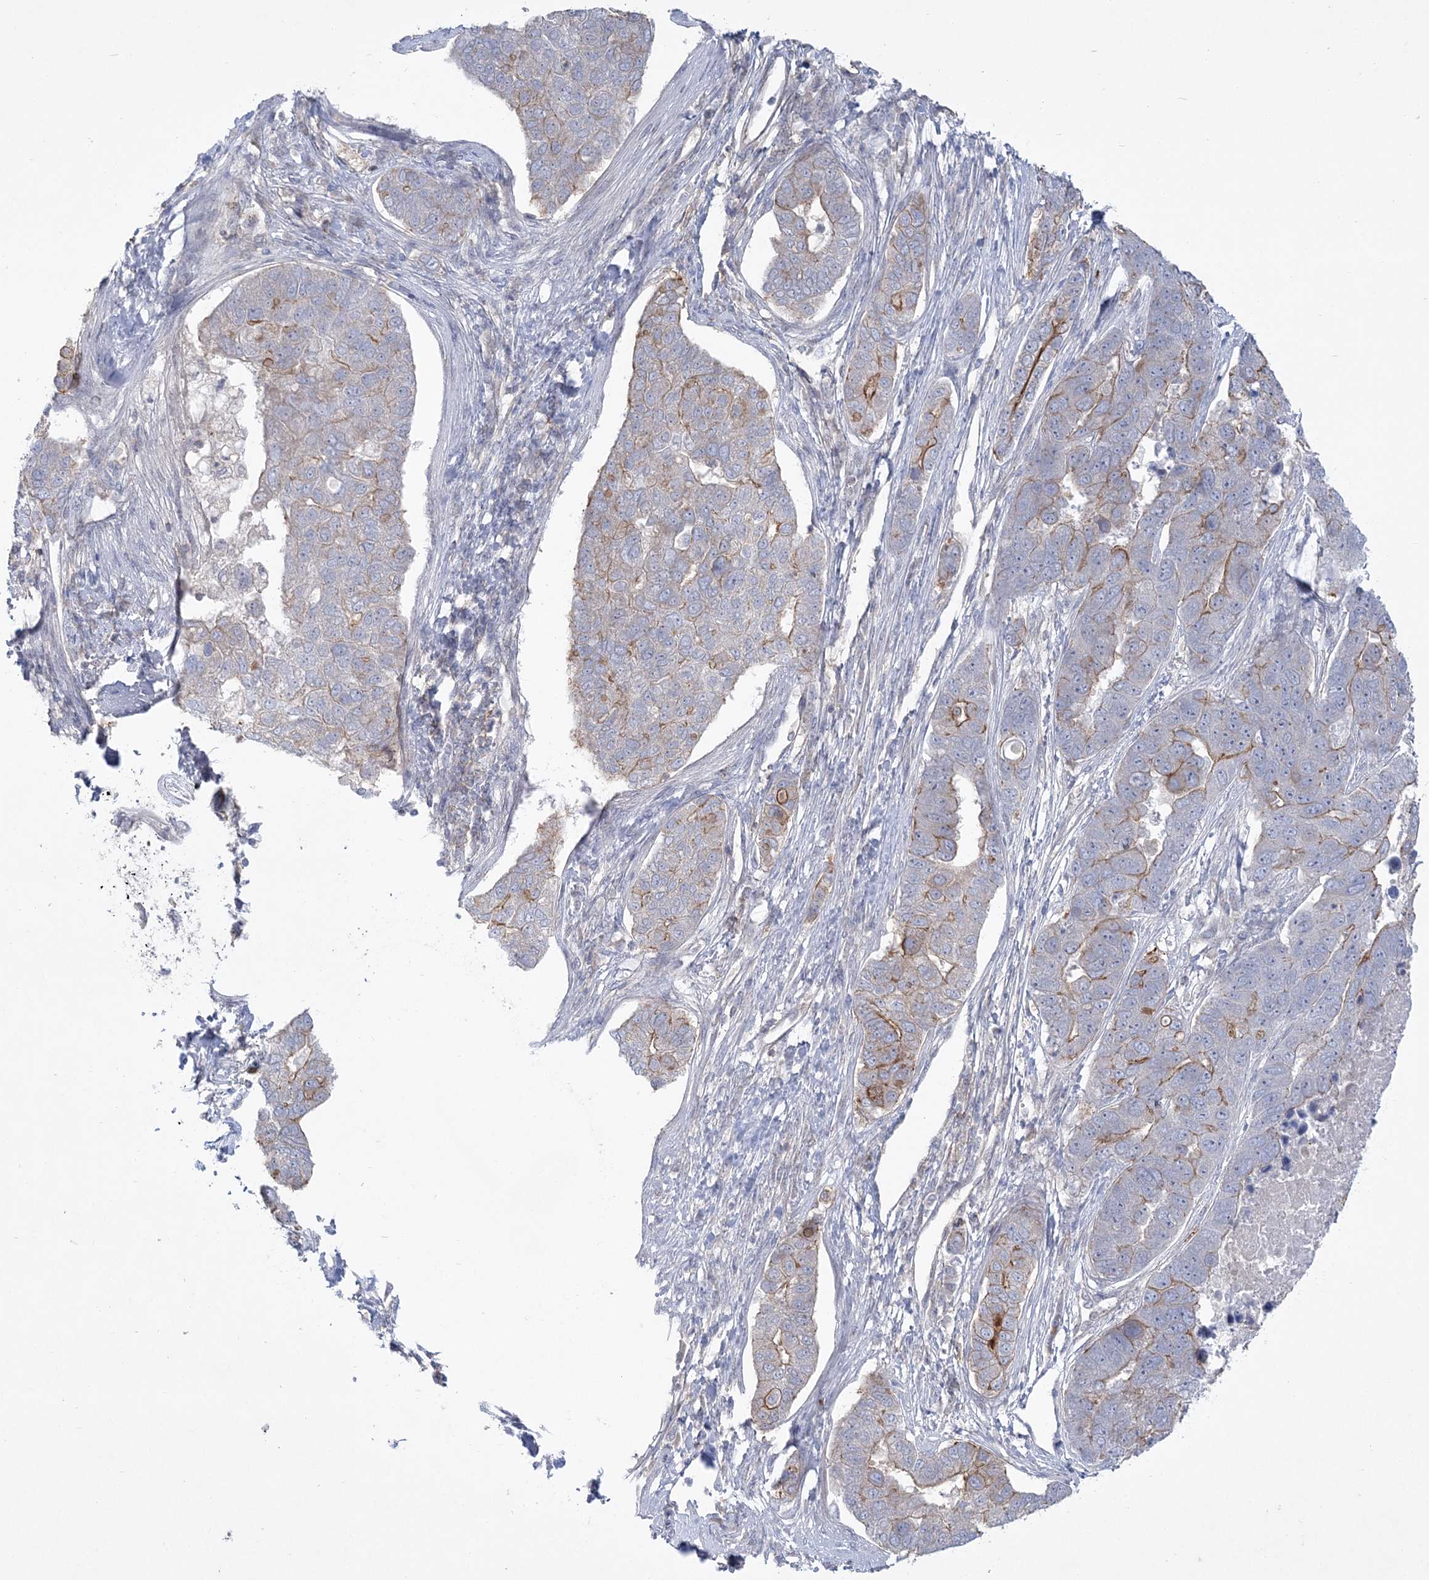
{"staining": {"intensity": "moderate", "quantity": "25%-75%", "location": "cytoplasmic/membranous"}, "tissue": "pancreatic cancer", "cell_type": "Tumor cells", "image_type": "cancer", "snomed": [{"axis": "morphology", "description": "Adenocarcinoma, NOS"}, {"axis": "topography", "description": "Pancreas"}], "caption": "Immunohistochemical staining of human pancreatic cancer displays moderate cytoplasmic/membranous protein expression in about 25%-75% of tumor cells. (DAB IHC with brightfield microscopy, high magnification).", "gene": "ADAMTS12", "patient": {"sex": "female", "age": 61}}